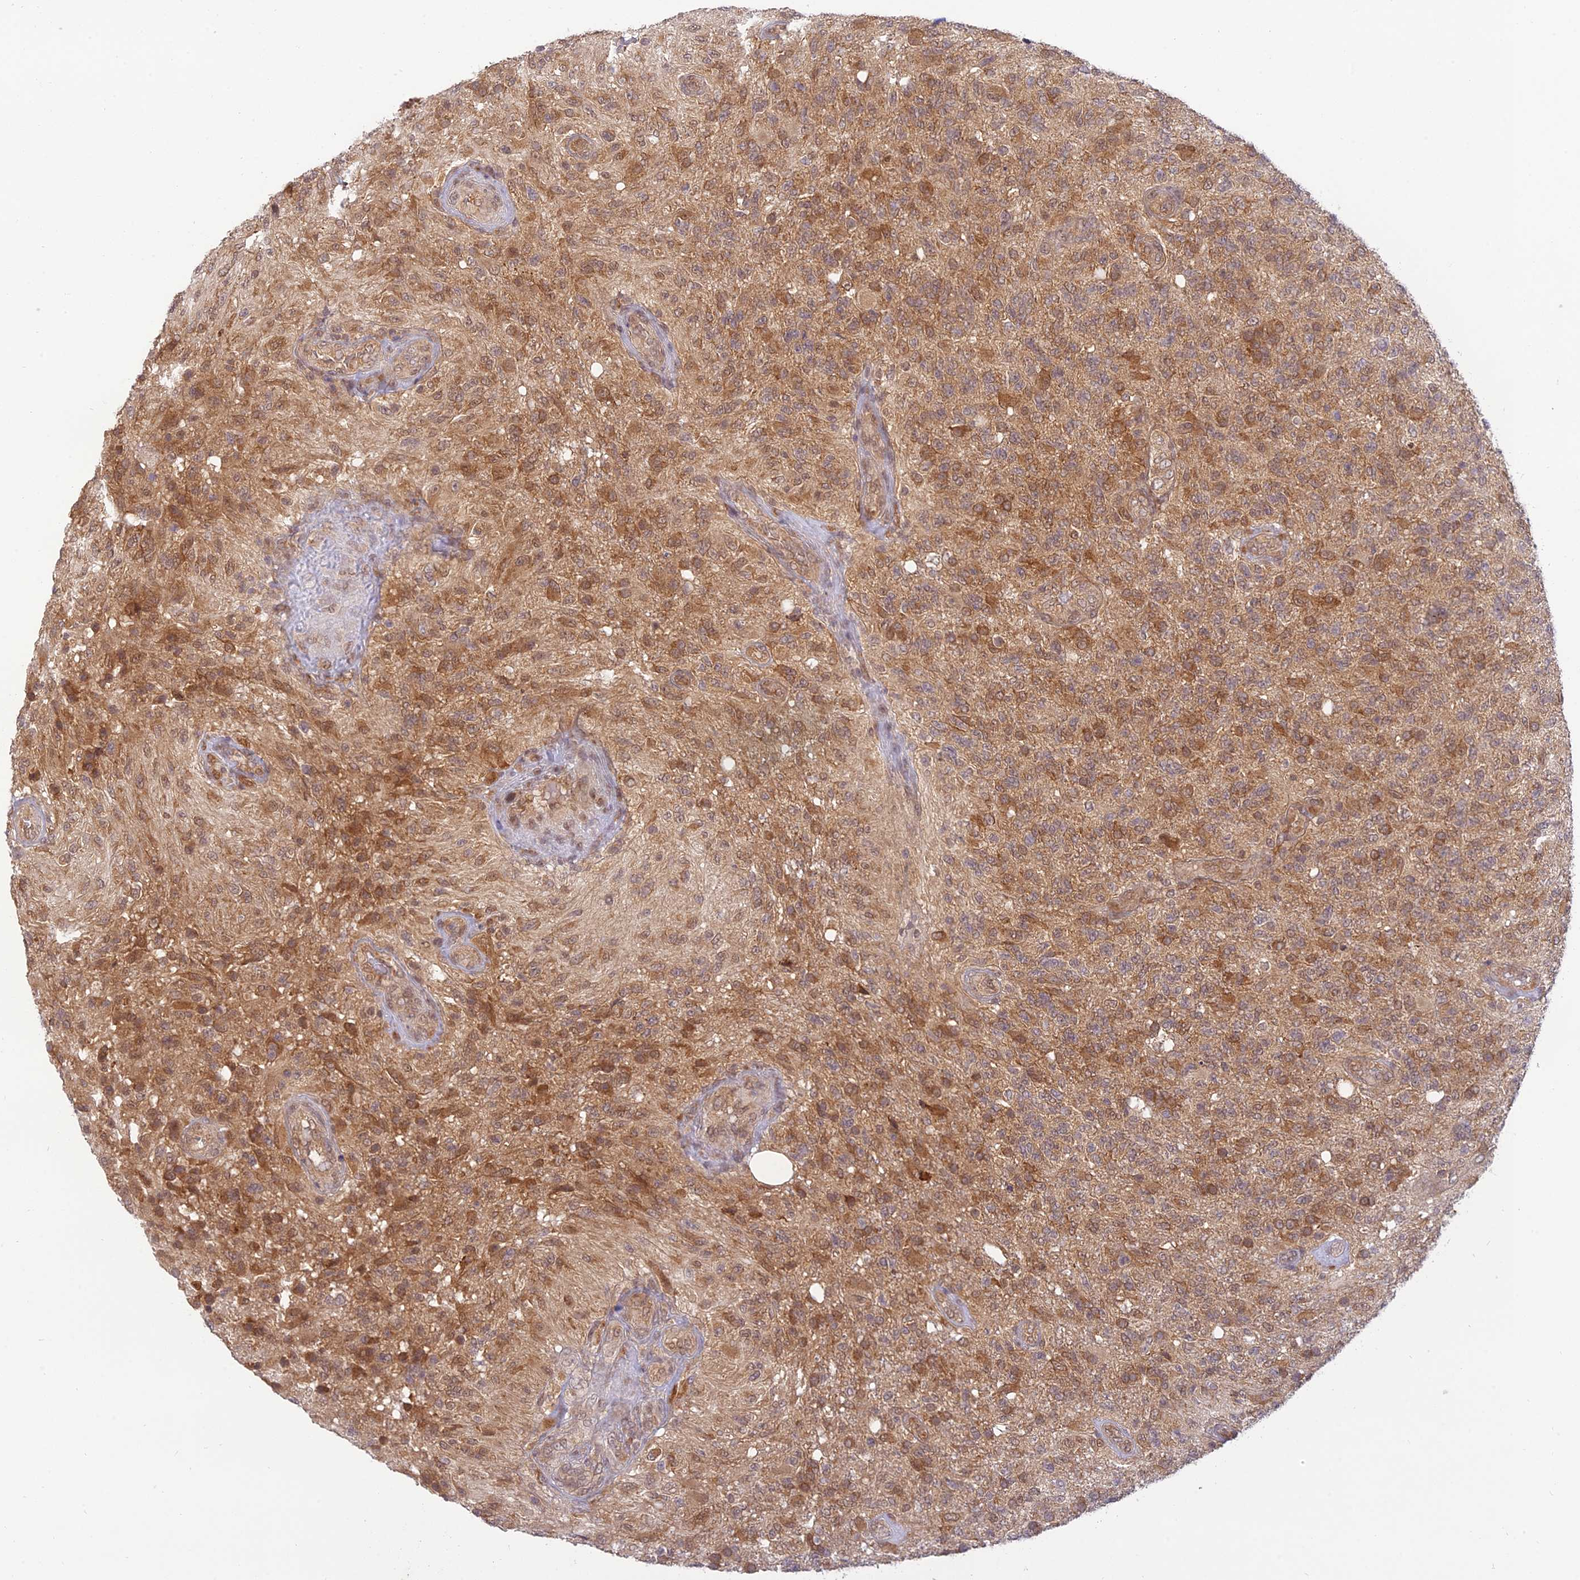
{"staining": {"intensity": "weak", "quantity": ">75%", "location": "cytoplasmic/membranous"}, "tissue": "glioma", "cell_type": "Tumor cells", "image_type": "cancer", "snomed": [{"axis": "morphology", "description": "Glioma, malignant, High grade"}, {"axis": "topography", "description": "Brain"}], "caption": "IHC photomicrograph of human glioma stained for a protein (brown), which exhibits low levels of weak cytoplasmic/membranous positivity in approximately >75% of tumor cells.", "gene": "SKIC8", "patient": {"sex": "male", "age": 56}}